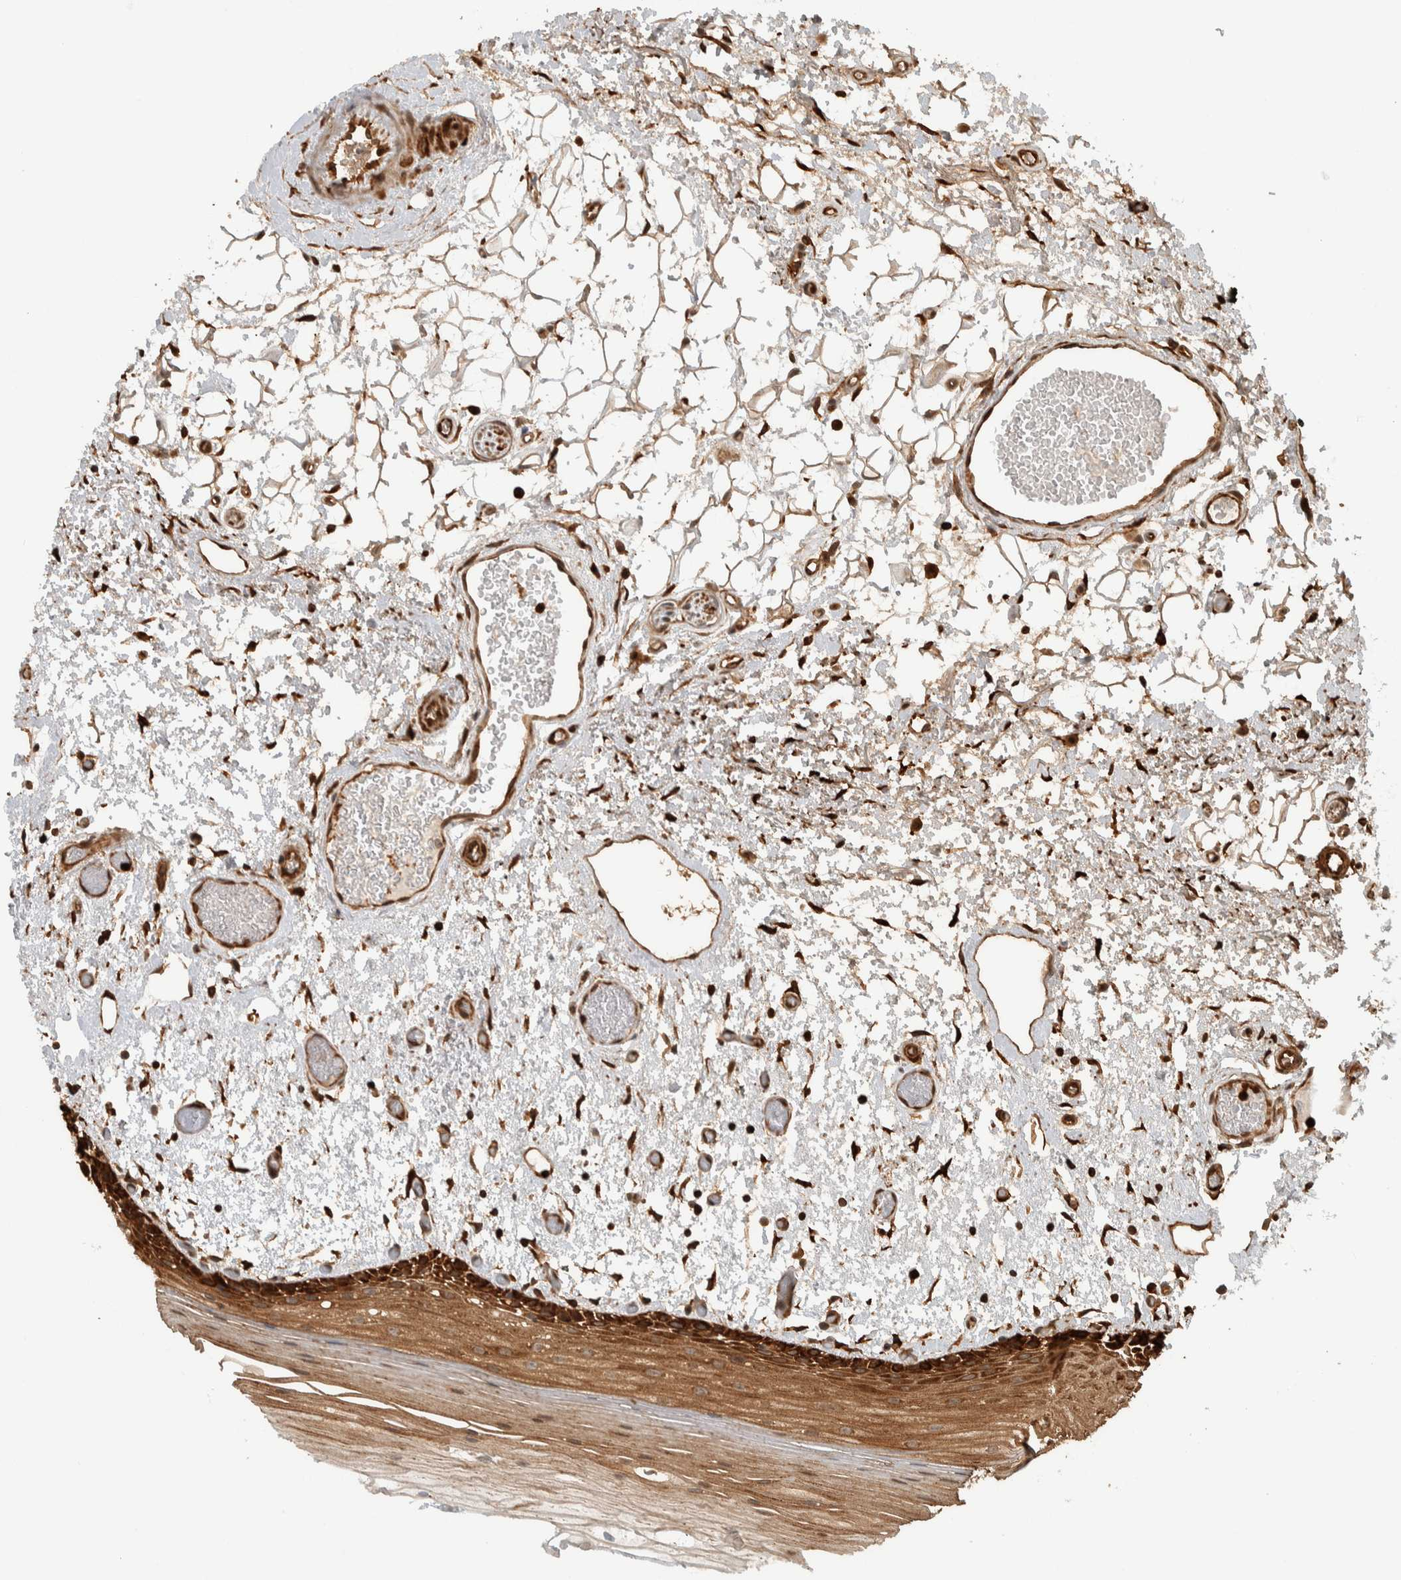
{"staining": {"intensity": "strong", "quantity": ">75%", "location": "cytoplasmic/membranous"}, "tissue": "oral mucosa", "cell_type": "Squamous epithelial cells", "image_type": "normal", "snomed": [{"axis": "morphology", "description": "Normal tissue, NOS"}, {"axis": "topography", "description": "Oral tissue"}], "caption": "Immunohistochemistry (IHC) histopathology image of benign oral mucosa: human oral mucosa stained using immunohistochemistry shows high levels of strong protein expression localized specifically in the cytoplasmic/membranous of squamous epithelial cells, appearing as a cytoplasmic/membranous brown color.", "gene": "CNTROB", "patient": {"sex": "male", "age": 52}}